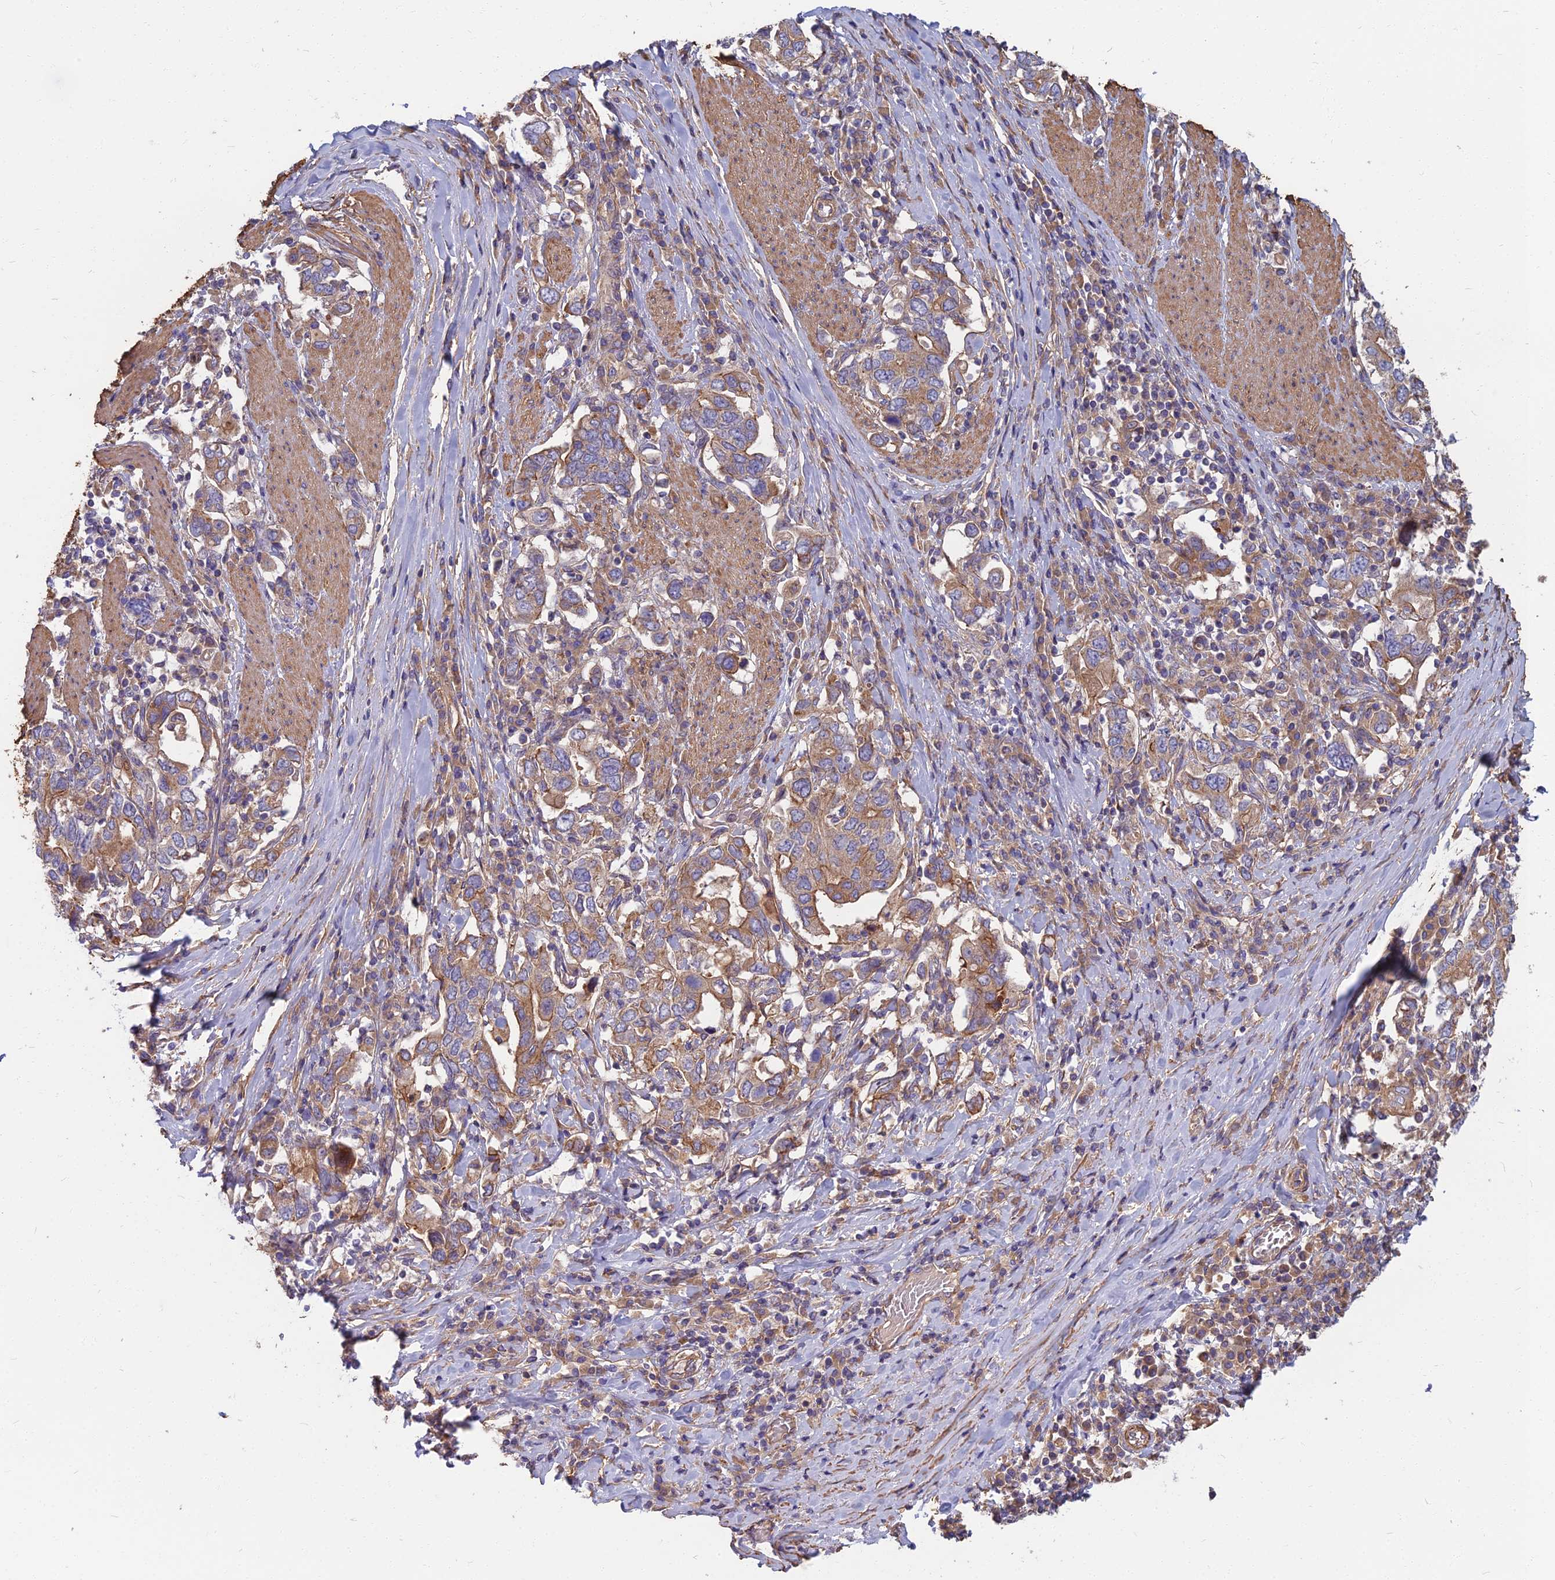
{"staining": {"intensity": "moderate", "quantity": ">75%", "location": "cytoplasmic/membranous"}, "tissue": "stomach cancer", "cell_type": "Tumor cells", "image_type": "cancer", "snomed": [{"axis": "morphology", "description": "Adenocarcinoma, NOS"}, {"axis": "topography", "description": "Stomach, upper"}, {"axis": "topography", "description": "Stomach"}], "caption": "A high-resolution histopathology image shows immunohistochemistry staining of stomach cancer, which shows moderate cytoplasmic/membranous expression in approximately >75% of tumor cells. (IHC, brightfield microscopy, high magnification).", "gene": "WDR24", "patient": {"sex": "male", "age": 62}}